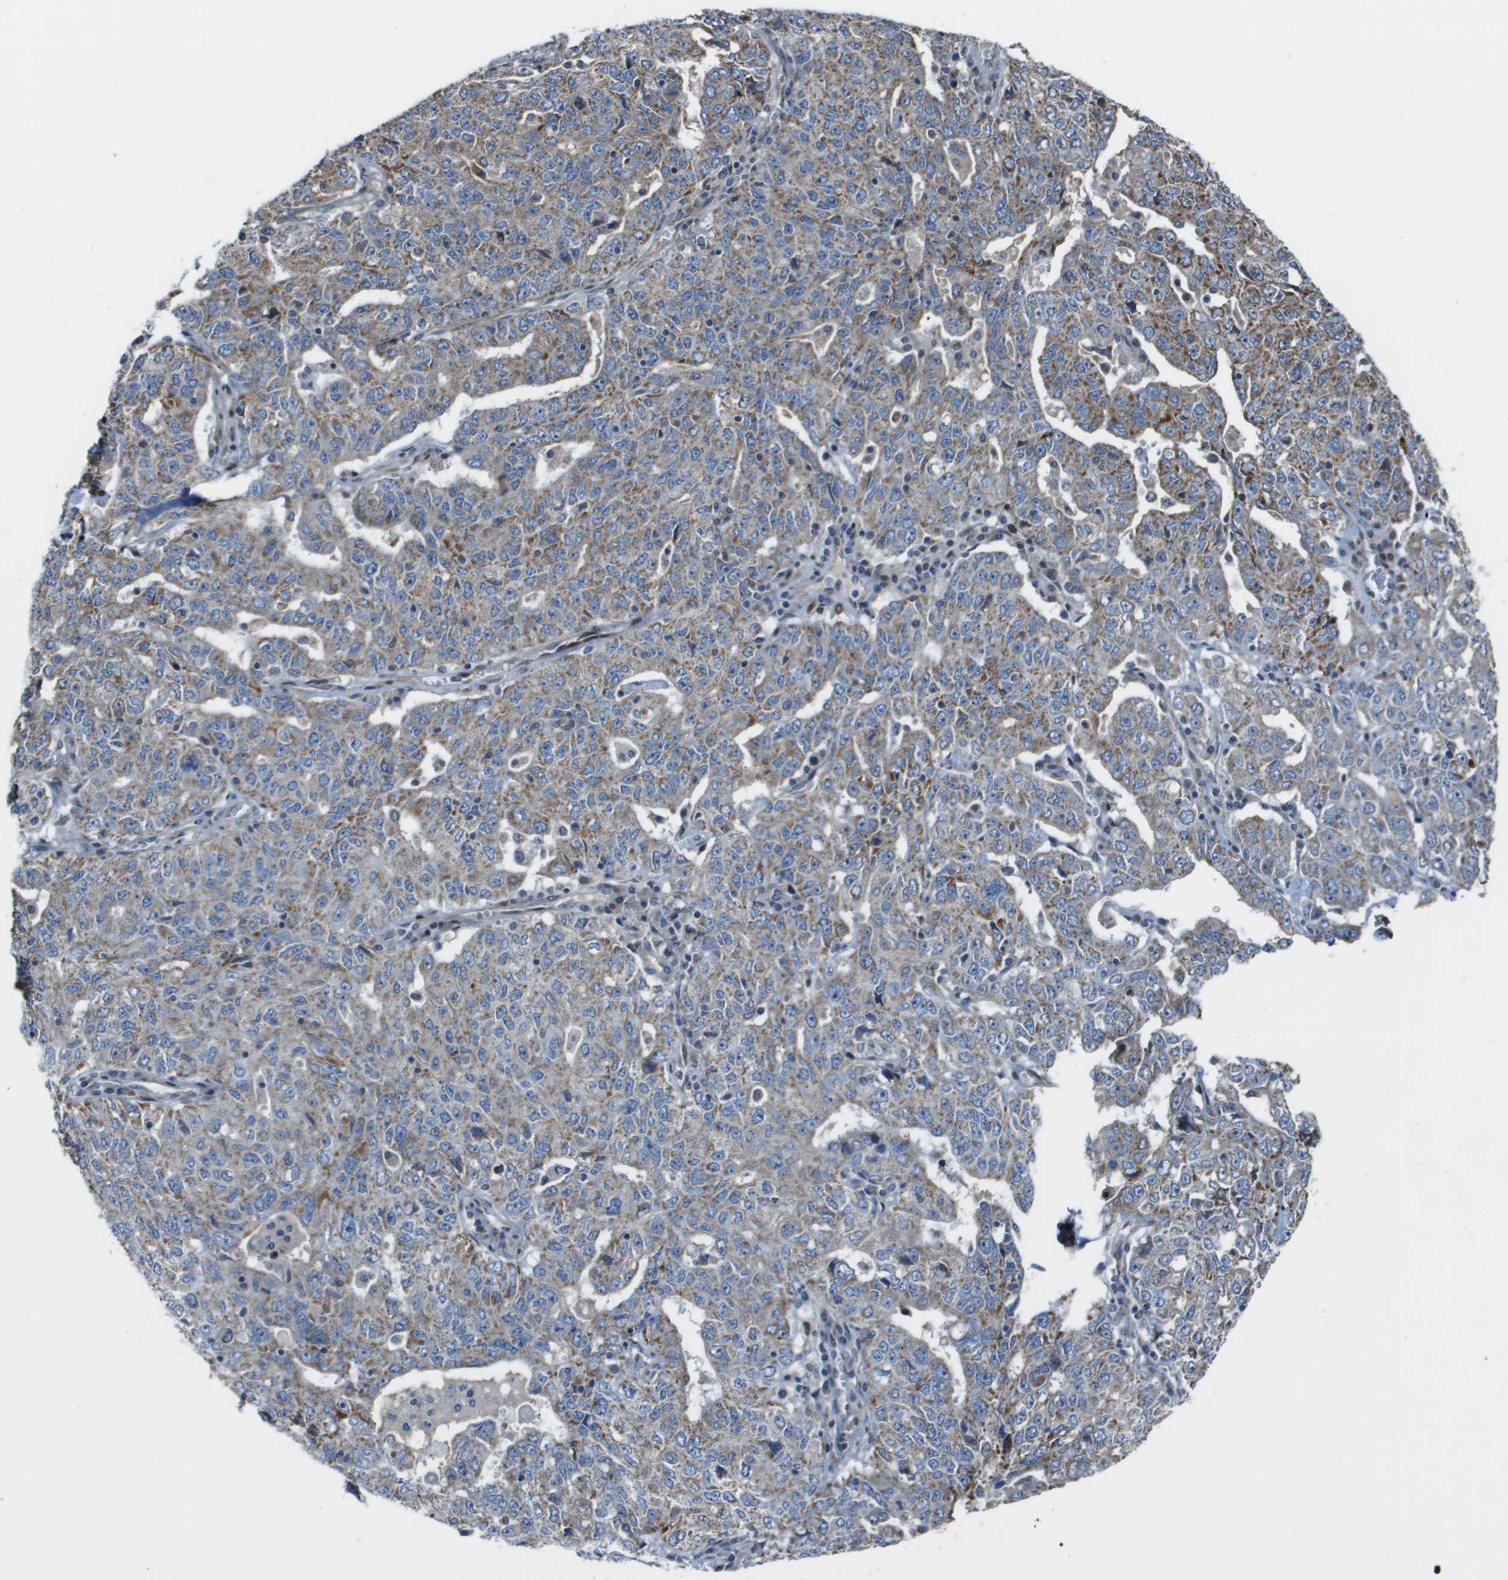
{"staining": {"intensity": "moderate", "quantity": "25%-75%", "location": "cytoplasmic/membranous"}, "tissue": "ovarian cancer", "cell_type": "Tumor cells", "image_type": "cancer", "snomed": [{"axis": "morphology", "description": "Carcinoma, endometroid"}, {"axis": "topography", "description": "Ovary"}], "caption": "Ovarian cancer tissue demonstrates moderate cytoplasmic/membranous expression in about 25%-75% of tumor cells The staining is performed using DAB (3,3'-diaminobenzidine) brown chromogen to label protein expression. The nuclei are counter-stained blue using hematoxylin.", "gene": "MGAT3", "patient": {"sex": "female", "age": 62}}